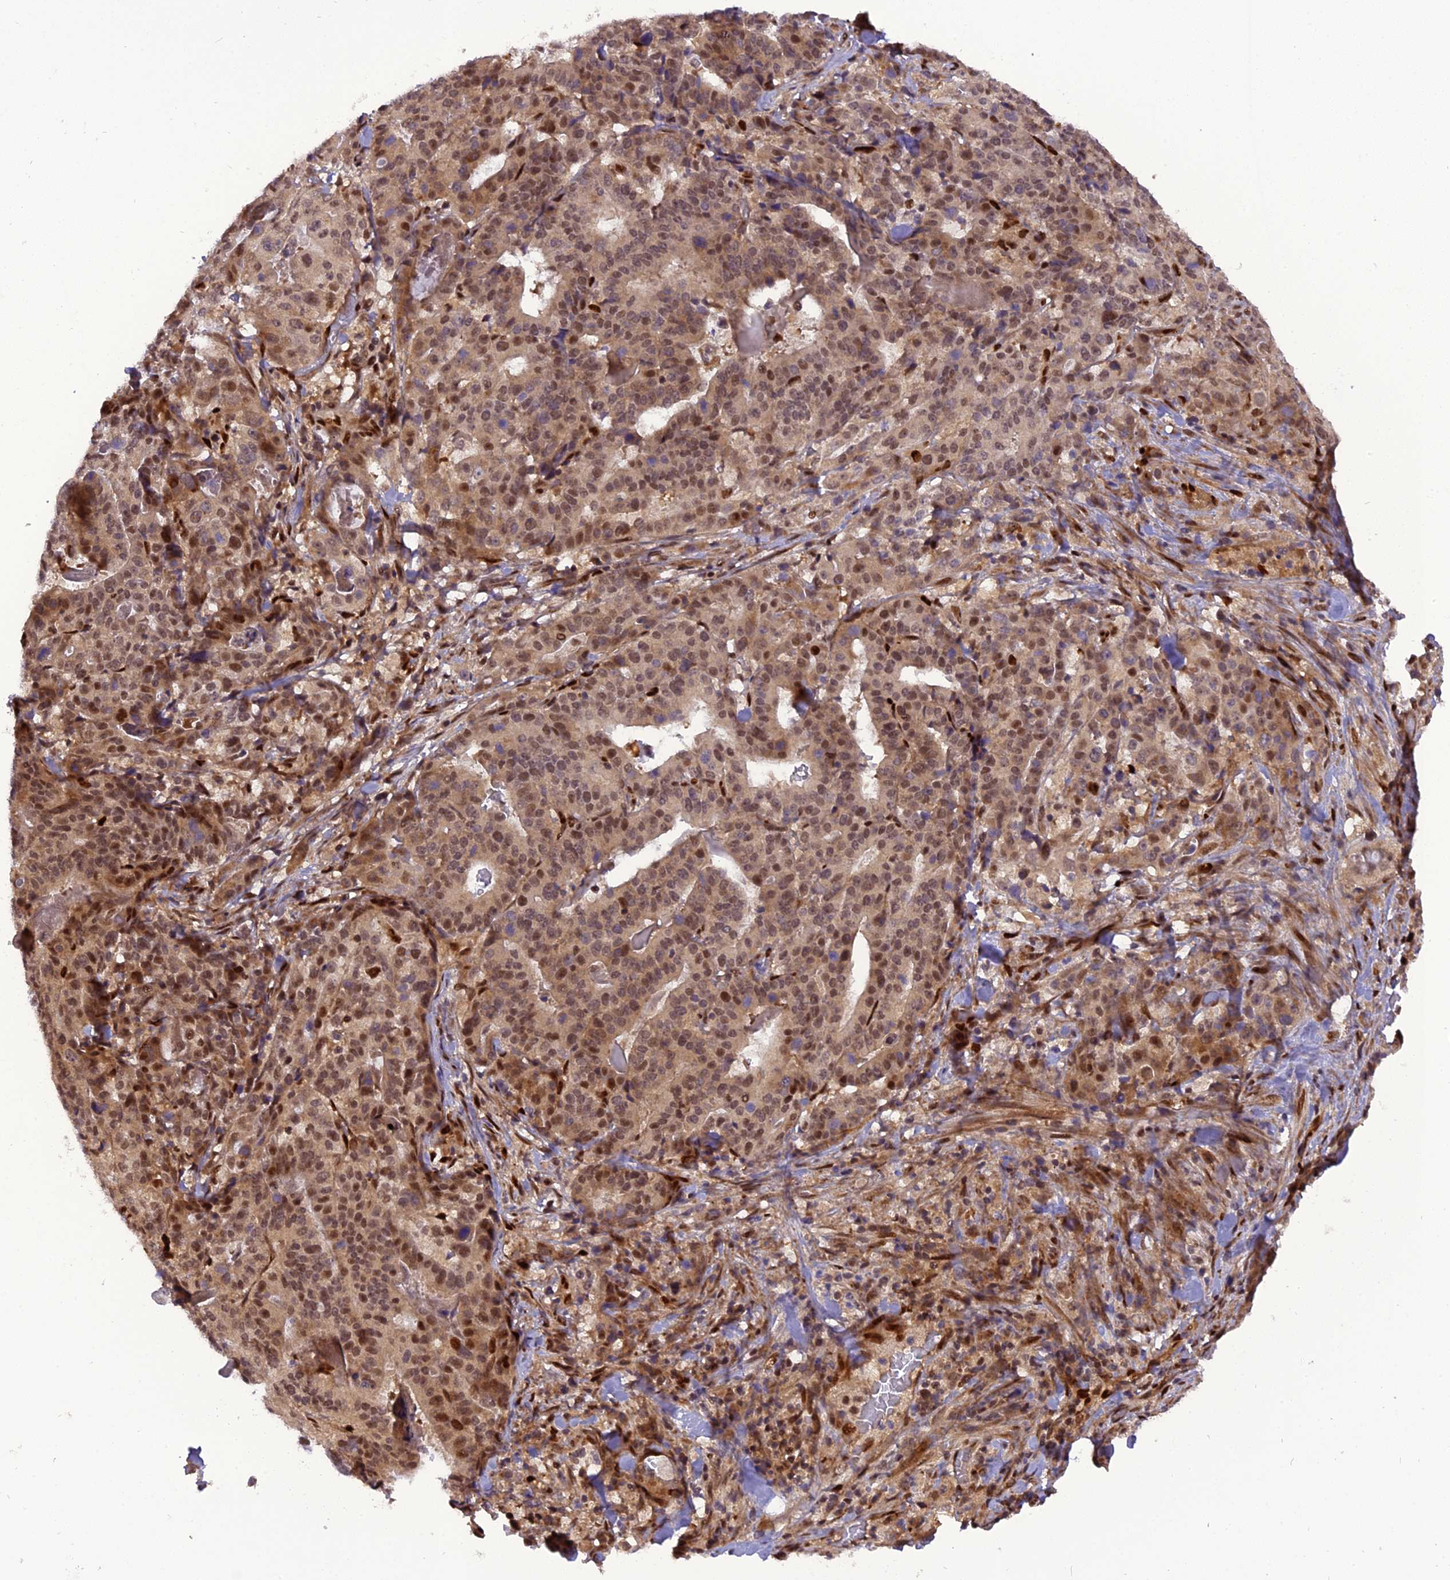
{"staining": {"intensity": "moderate", "quantity": ">75%", "location": "cytoplasmic/membranous,nuclear"}, "tissue": "stomach cancer", "cell_type": "Tumor cells", "image_type": "cancer", "snomed": [{"axis": "morphology", "description": "Adenocarcinoma, NOS"}, {"axis": "topography", "description": "Stomach"}], "caption": "A medium amount of moderate cytoplasmic/membranous and nuclear positivity is present in about >75% of tumor cells in stomach cancer tissue.", "gene": "MICALL1", "patient": {"sex": "male", "age": 48}}